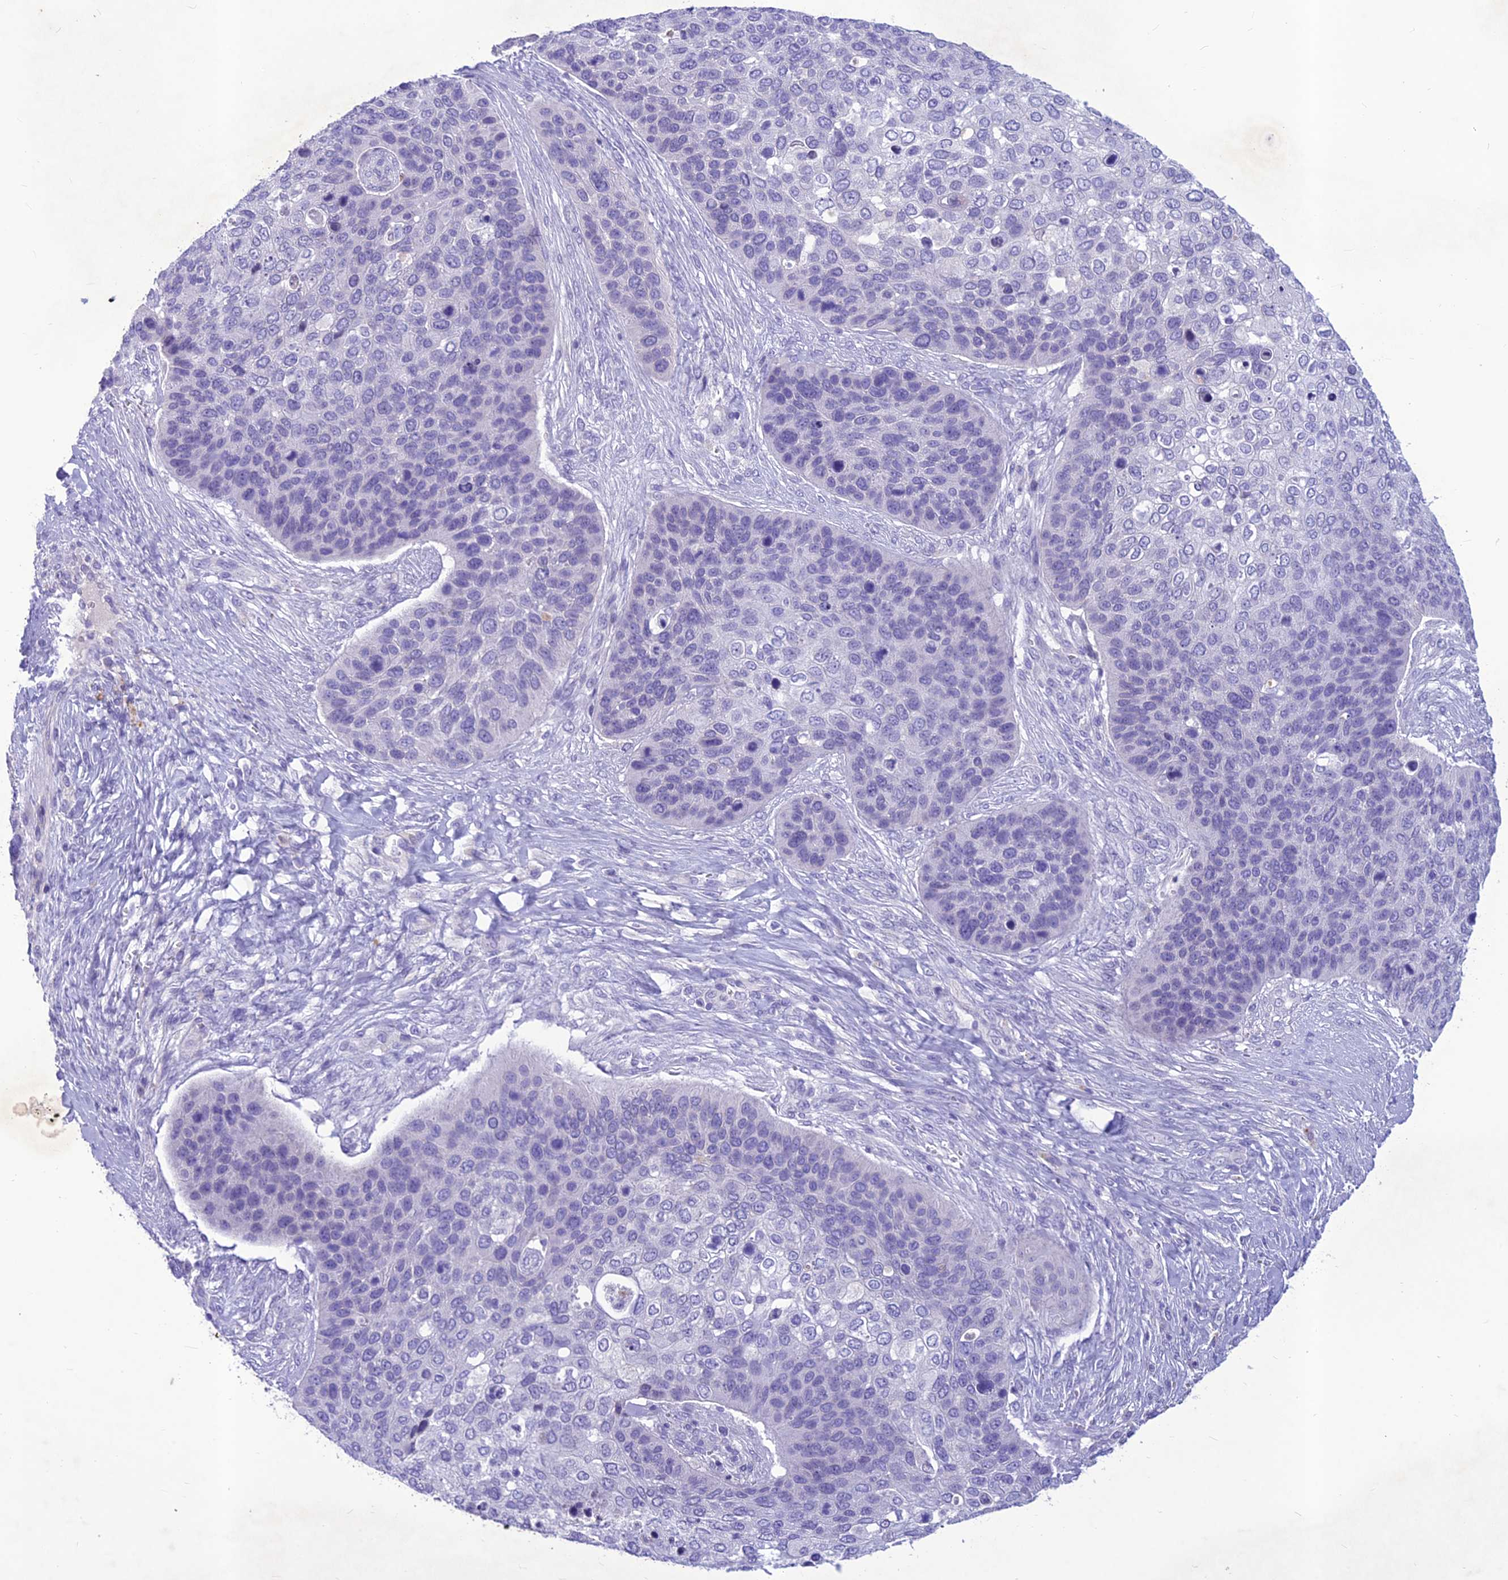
{"staining": {"intensity": "negative", "quantity": "none", "location": "none"}, "tissue": "skin cancer", "cell_type": "Tumor cells", "image_type": "cancer", "snomed": [{"axis": "morphology", "description": "Basal cell carcinoma"}, {"axis": "topography", "description": "Skin"}], "caption": "Human skin cancer (basal cell carcinoma) stained for a protein using IHC demonstrates no positivity in tumor cells.", "gene": "IFT172", "patient": {"sex": "female", "age": 74}}